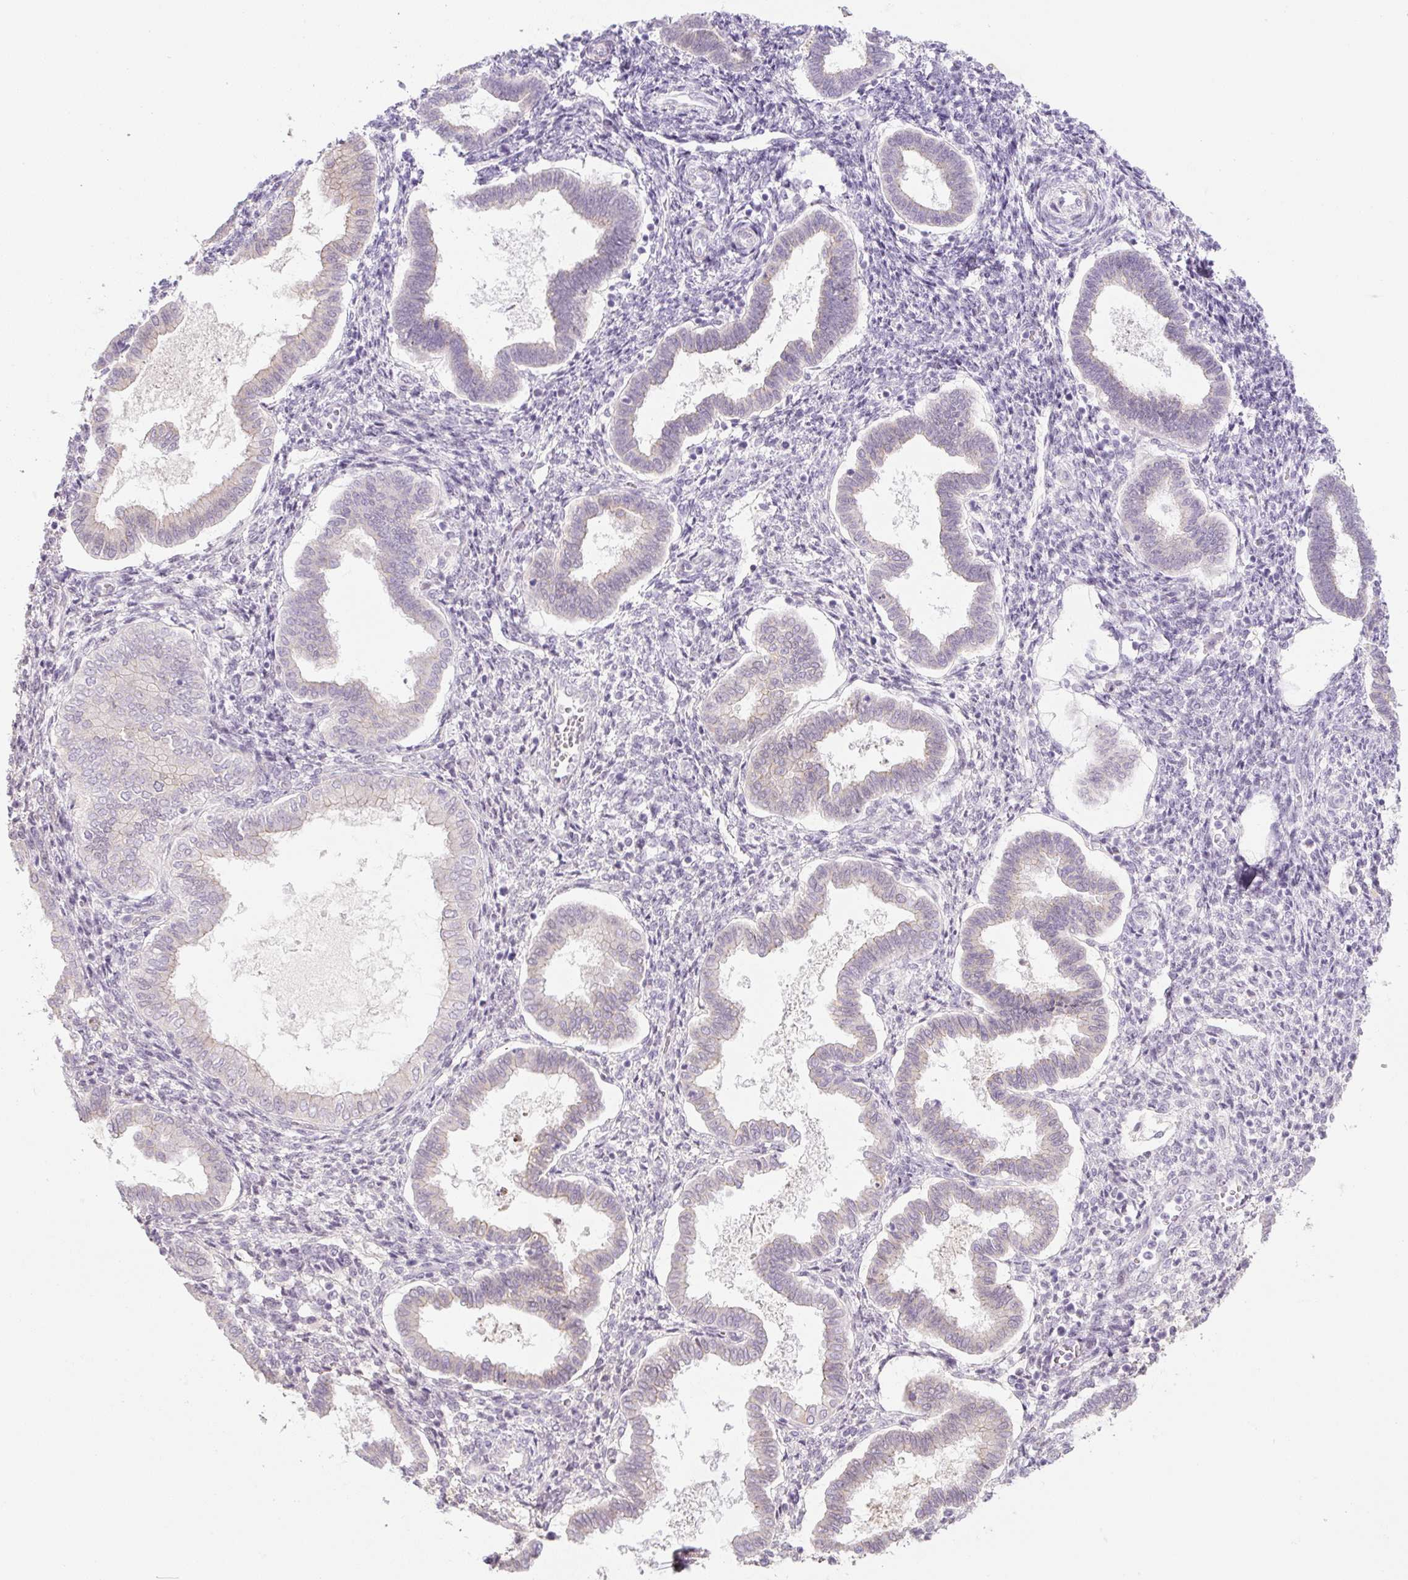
{"staining": {"intensity": "negative", "quantity": "none", "location": "none"}, "tissue": "endometrium", "cell_type": "Cells in endometrial stroma", "image_type": "normal", "snomed": [{"axis": "morphology", "description": "Normal tissue, NOS"}, {"axis": "topography", "description": "Endometrium"}], "caption": "Cells in endometrial stroma are negative for brown protein staining in benign endometrium. (DAB (3,3'-diaminobenzidine) immunohistochemistry (IHC), high magnification).", "gene": "PRM1", "patient": {"sex": "female", "age": 24}}